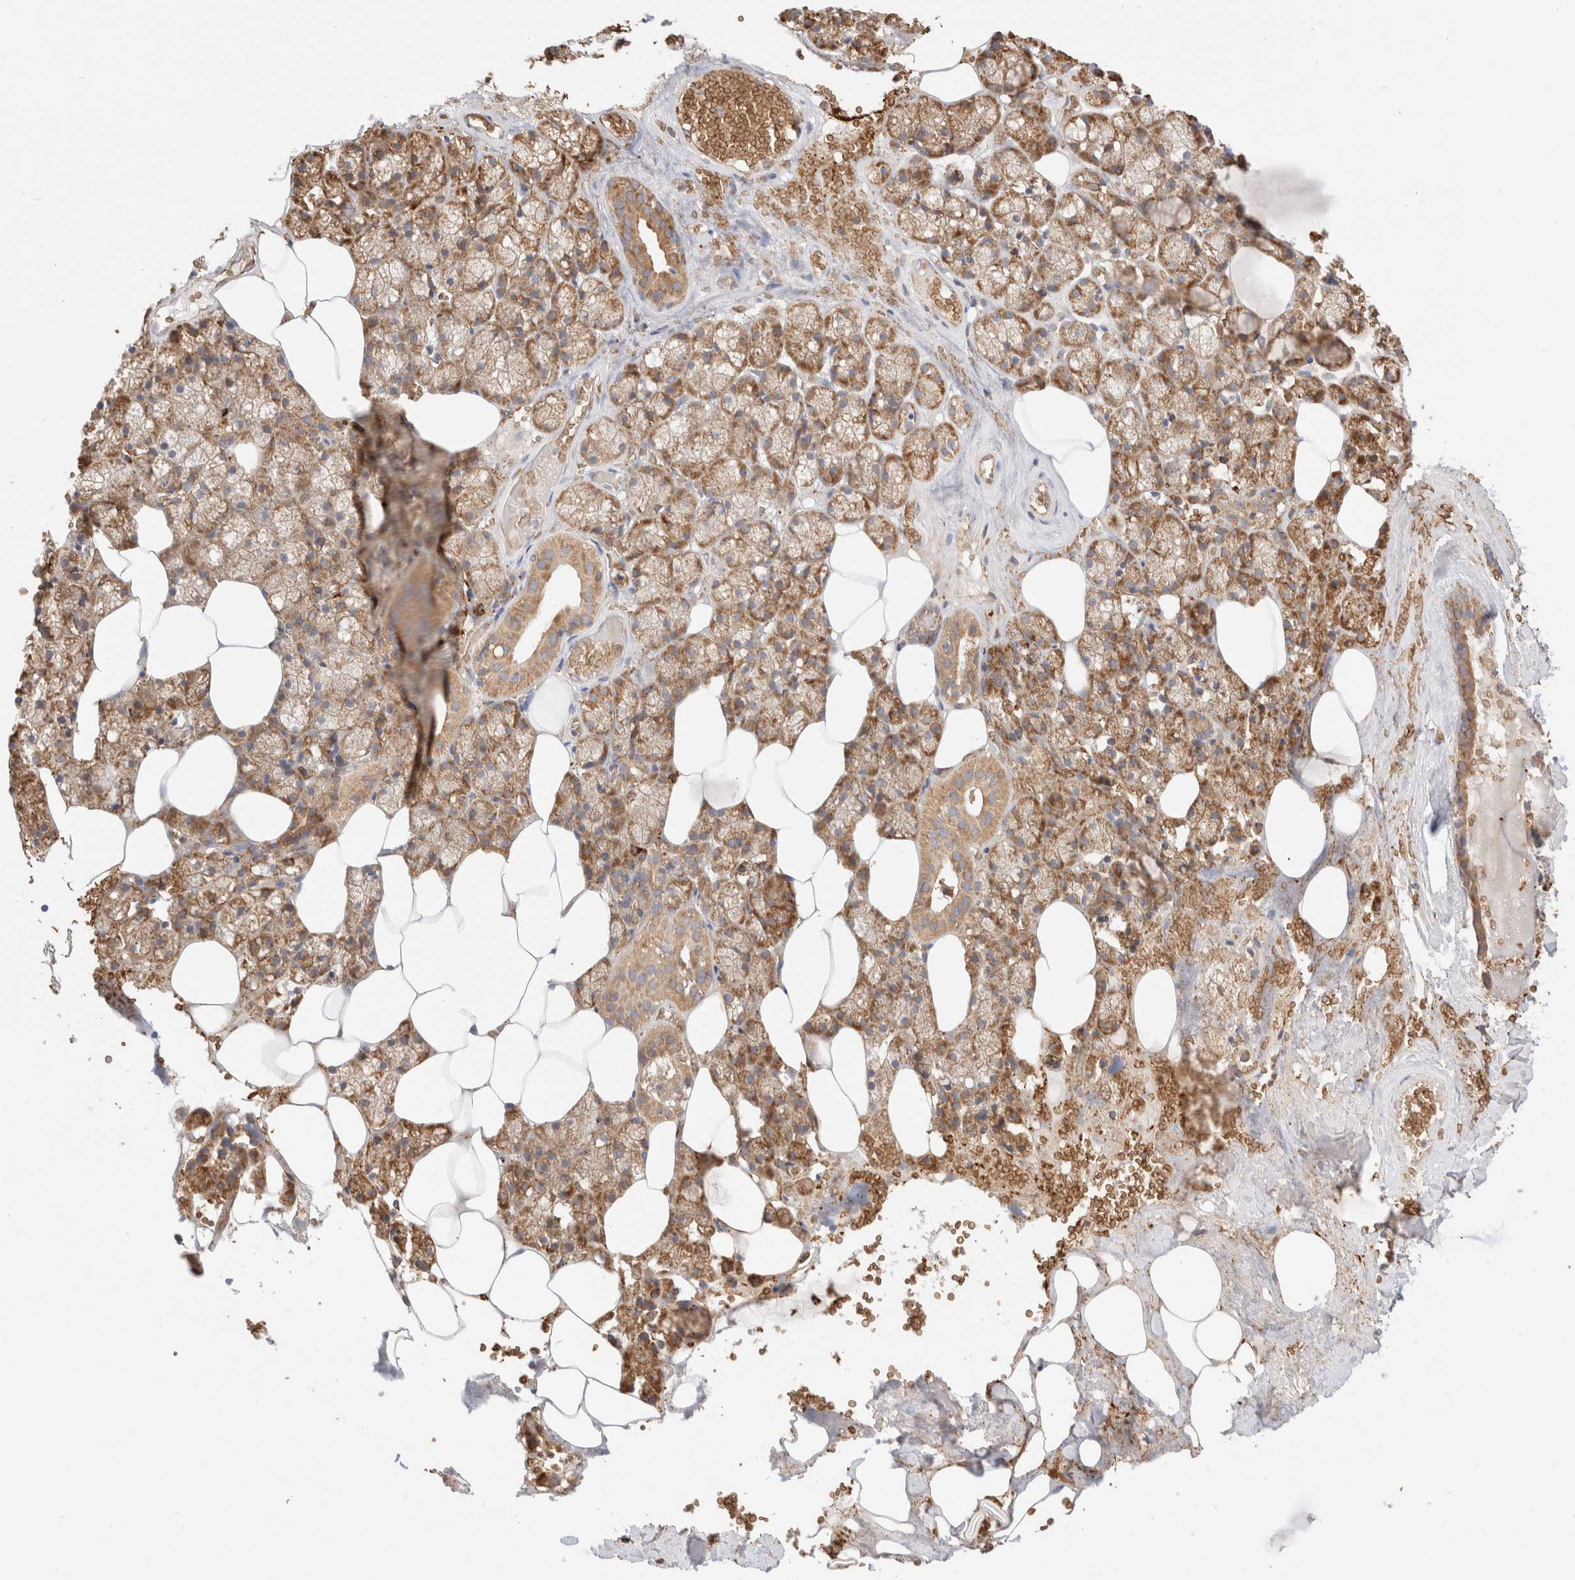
{"staining": {"intensity": "moderate", "quantity": ">75%", "location": "cytoplasmic/membranous"}, "tissue": "salivary gland", "cell_type": "Glandular cells", "image_type": "normal", "snomed": [{"axis": "morphology", "description": "Normal tissue, NOS"}, {"axis": "topography", "description": "Salivary gland"}], "caption": "Immunohistochemistry (IHC) staining of unremarkable salivary gland, which demonstrates medium levels of moderate cytoplasmic/membranous expression in about >75% of glandular cells indicating moderate cytoplasmic/membranous protein positivity. The staining was performed using DAB (brown) for protein detection and nuclei were counterstained in hematoxylin (blue).", "gene": "UTS2B", "patient": {"sex": "male", "age": 62}}